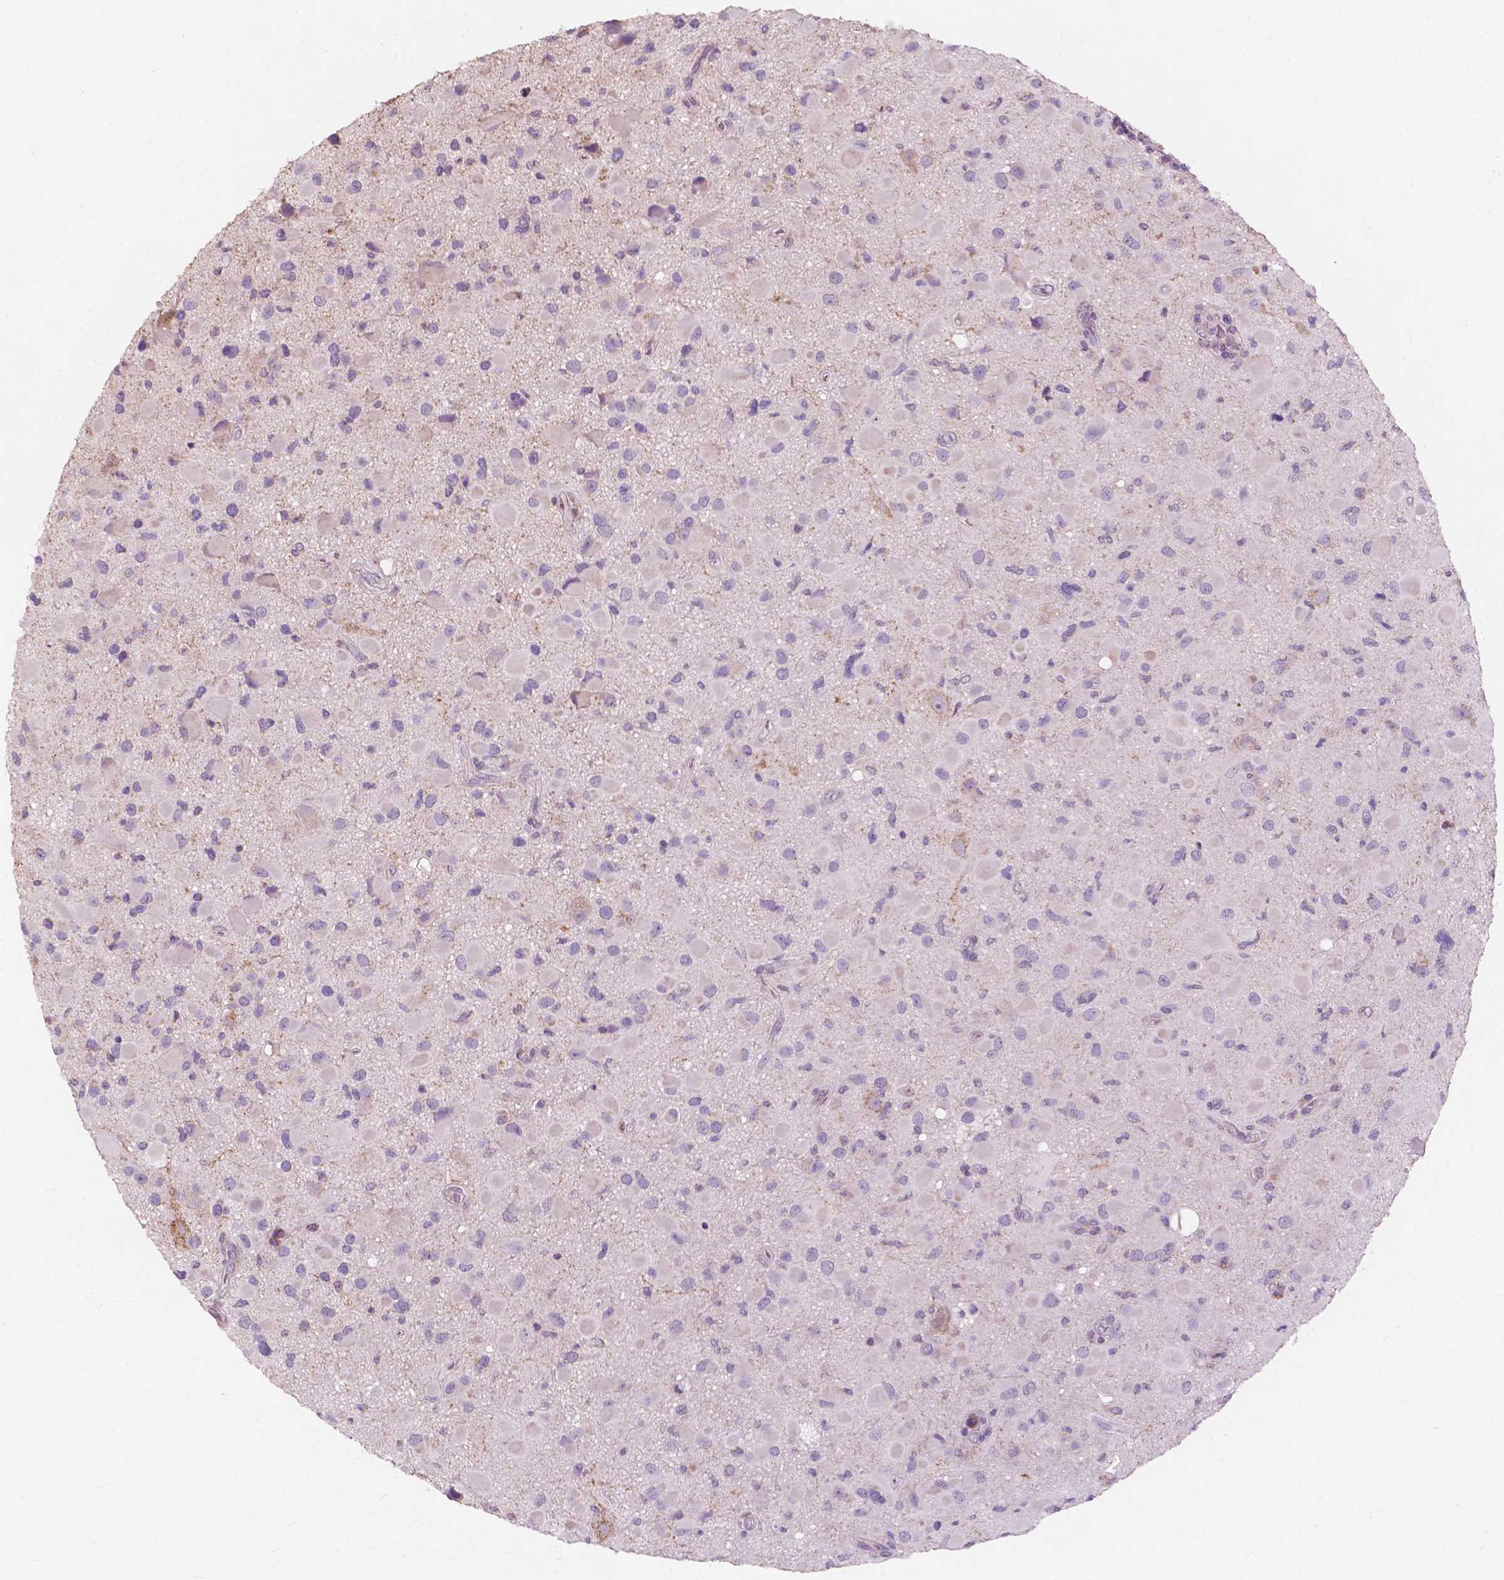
{"staining": {"intensity": "negative", "quantity": "none", "location": "none"}, "tissue": "glioma", "cell_type": "Tumor cells", "image_type": "cancer", "snomed": [{"axis": "morphology", "description": "Glioma, malignant, Low grade"}, {"axis": "topography", "description": "Brain"}], "caption": "A high-resolution photomicrograph shows IHC staining of glioma, which shows no significant positivity in tumor cells. (Stains: DAB immunohistochemistry with hematoxylin counter stain, Microscopy: brightfield microscopy at high magnification).", "gene": "NDUFS1", "patient": {"sex": "female", "age": 32}}